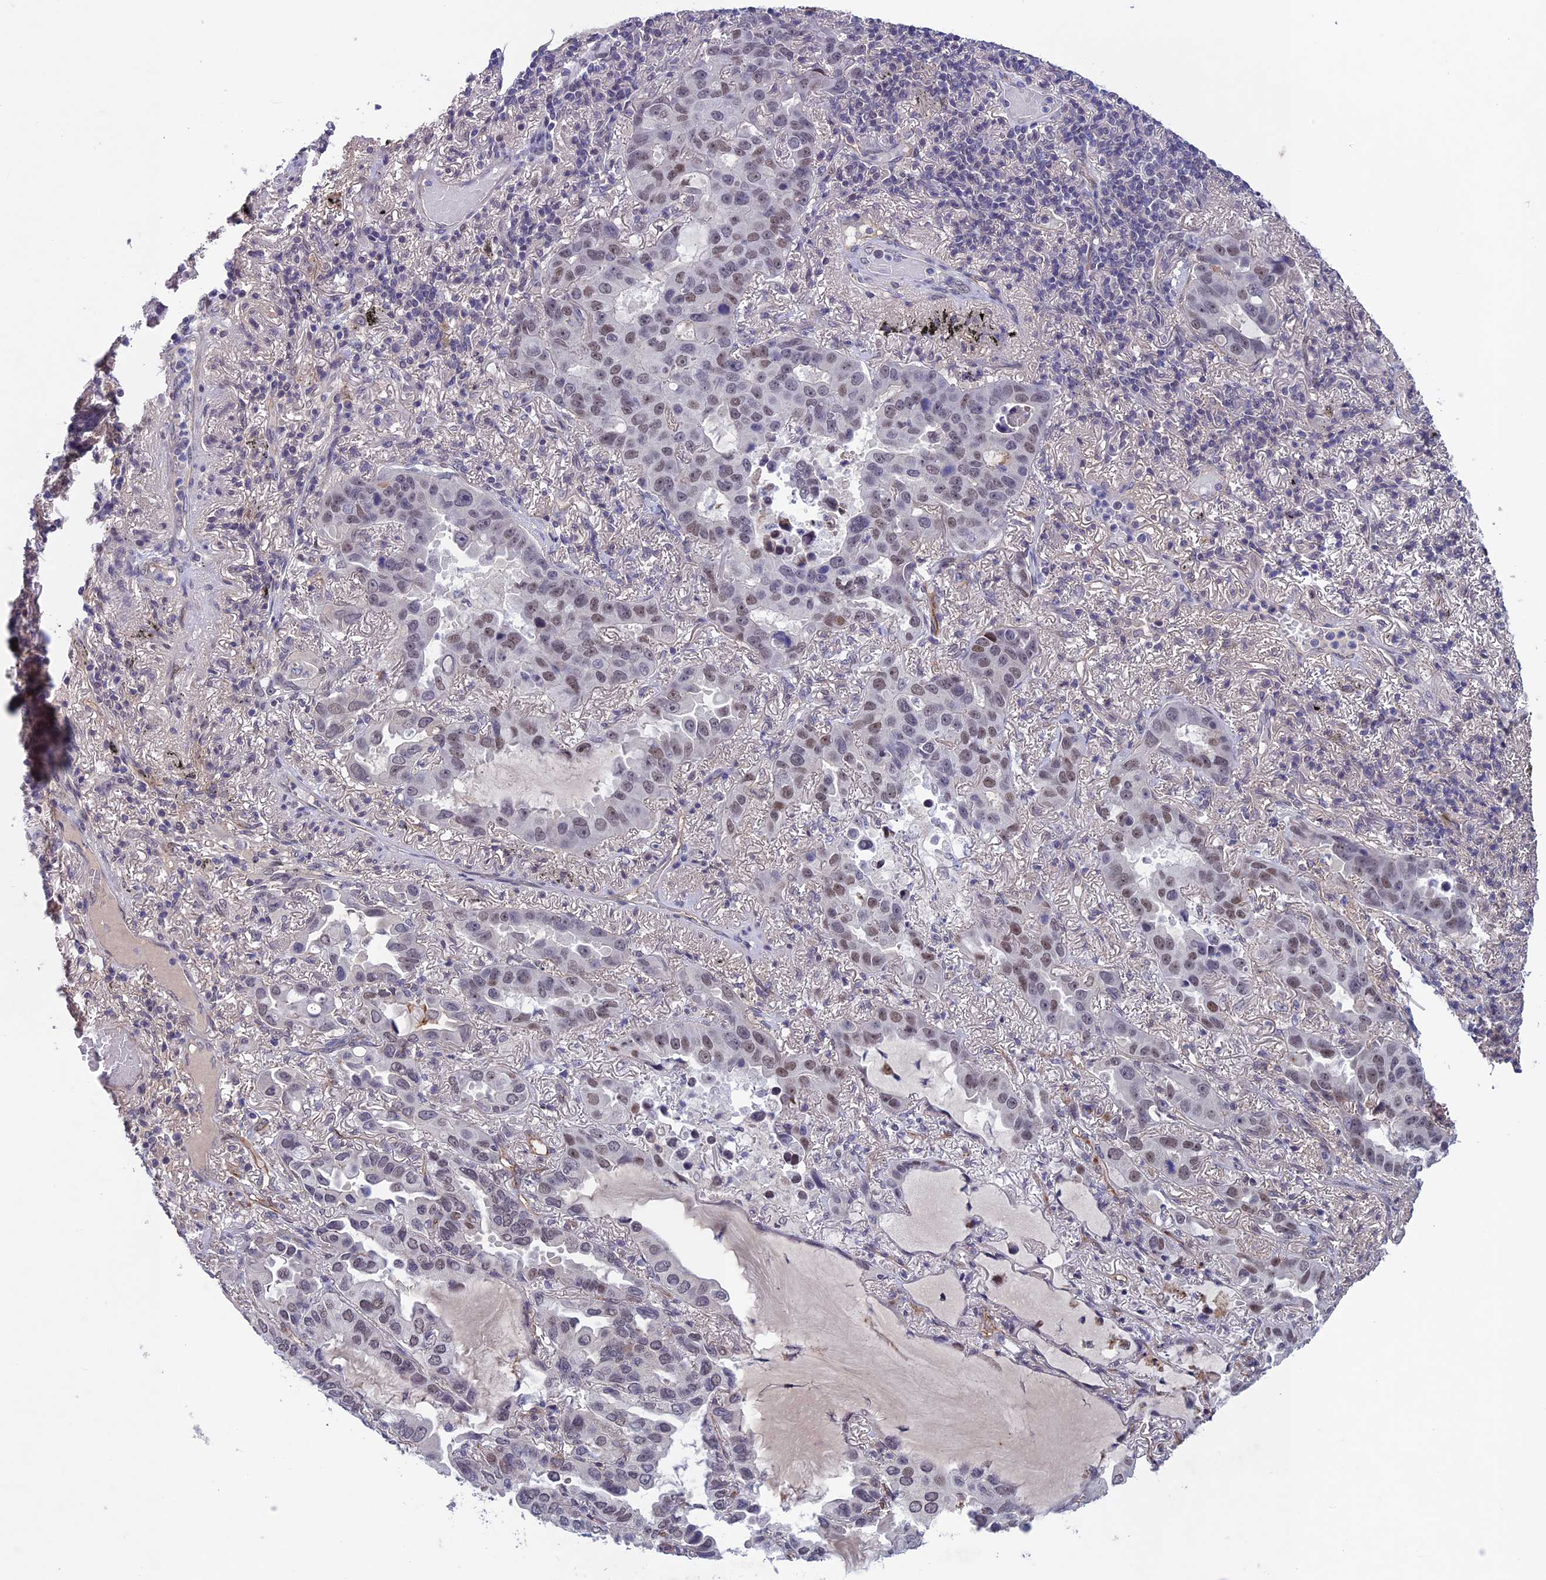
{"staining": {"intensity": "weak", "quantity": "<25%", "location": "nuclear"}, "tissue": "lung cancer", "cell_type": "Tumor cells", "image_type": "cancer", "snomed": [{"axis": "morphology", "description": "Adenocarcinoma, NOS"}, {"axis": "topography", "description": "Lung"}], "caption": "The IHC histopathology image has no significant staining in tumor cells of lung cancer tissue. (IHC, brightfield microscopy, high magnification).", "gene": "FKBPL", "patient": {"sex": "male", "age": 64}}